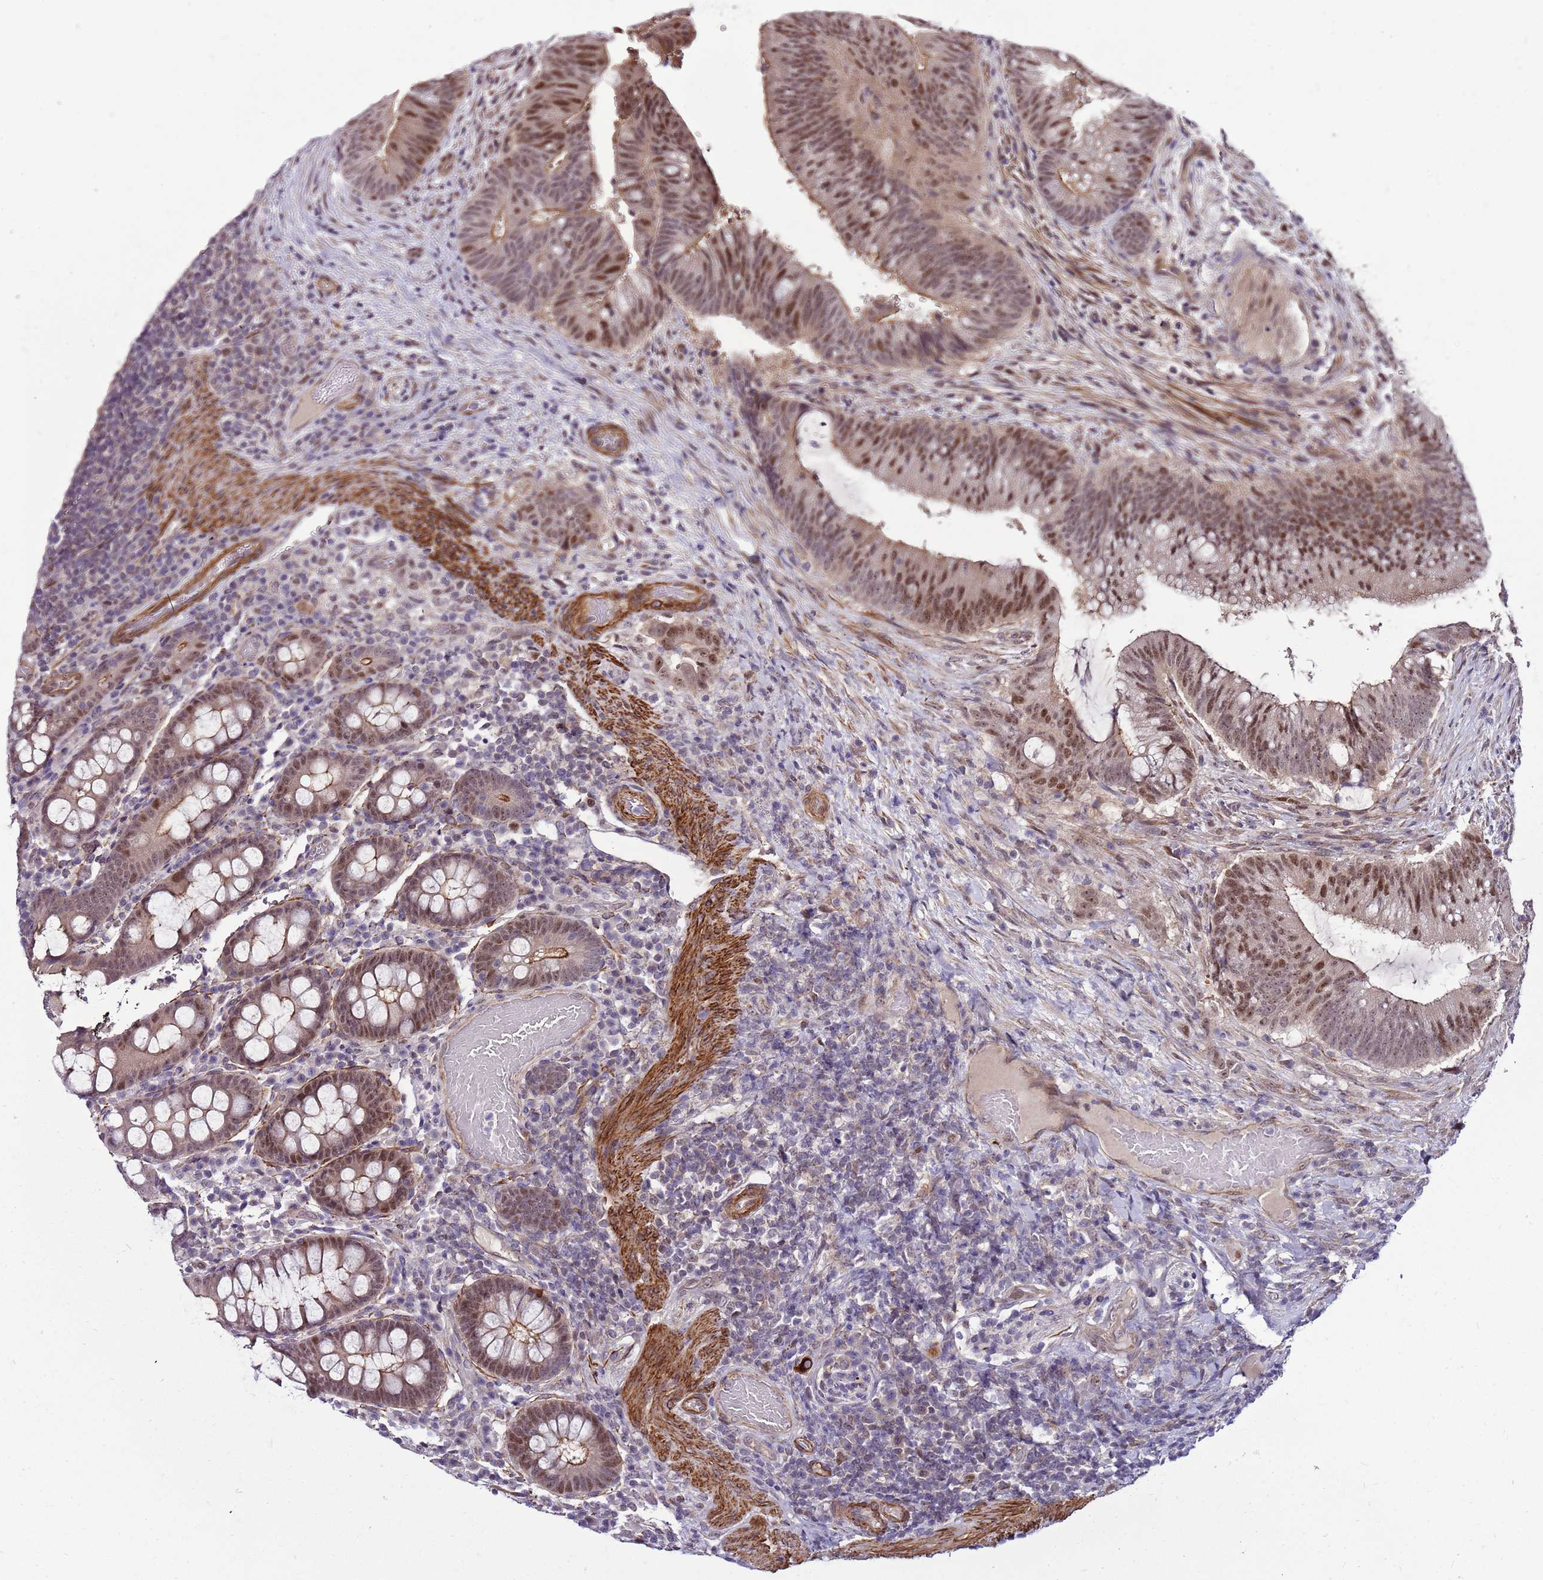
{"staining": {"intensity": "moderate", "quantity": ">75%", "location": "cytoplasmic/membranous,nuclear"}, "tissue": "colorectal cancer", "cell_type": "Tumor cells", "image_type": "cancer", "snomed": [{"axis": "morphology", "description": "Adenocarcinoma, NOS"}, {"axis": "topography", "description": "Colon"}], "caption": "High-power microscopy captured an immunohistochemistry image of colorectal adenocarcinoma, revealing moderate cytoplasmic/membranous and nuclear positivity in approximately >75% of tumor cells.", "gene": "POLE3", "patient": {"sex": "female", "age": 43}}